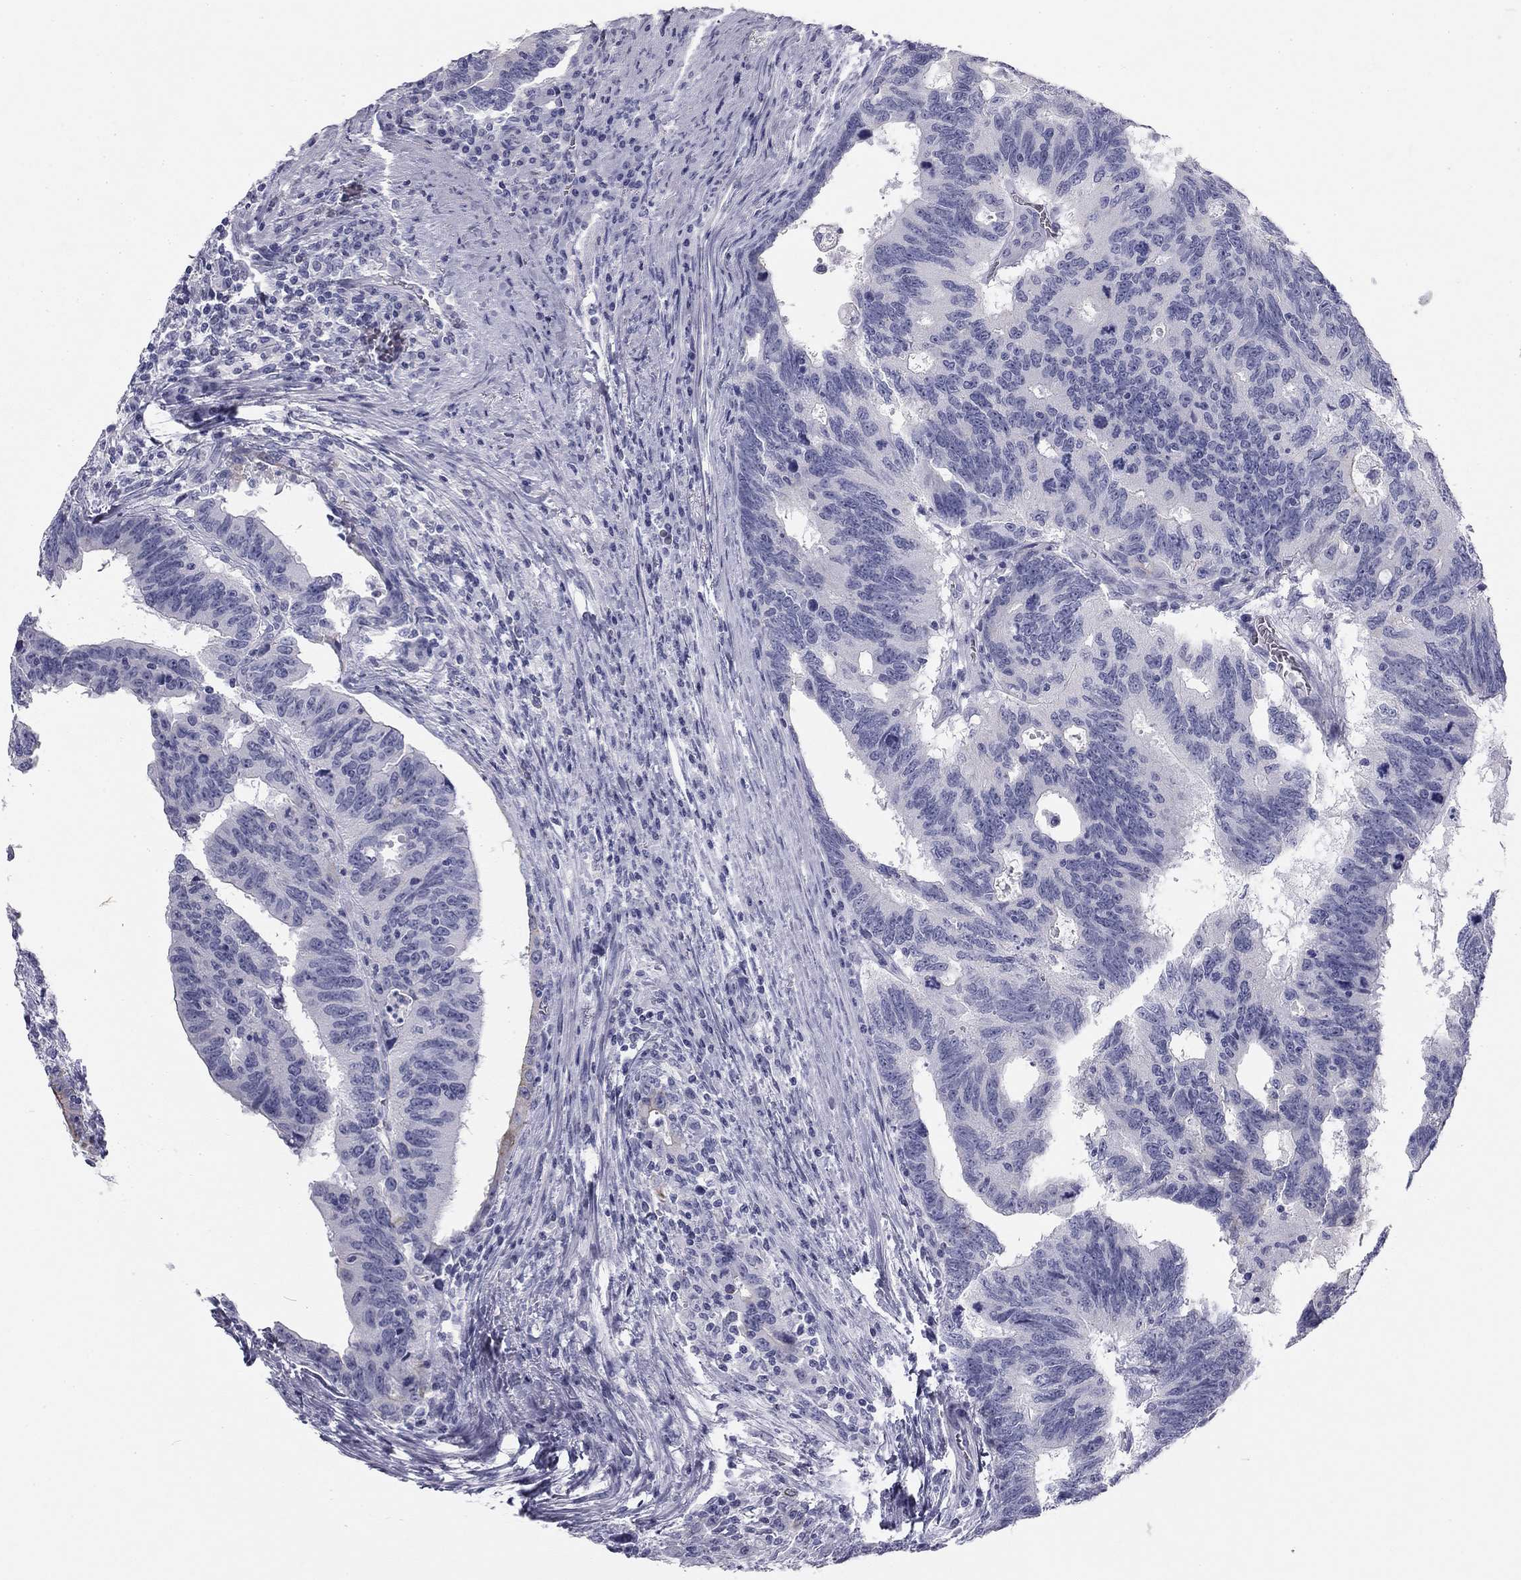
{"staining": {"intensity": "negative", "quantity": "none", "location": "none"}, "tissue": "colorectal cancer", "cell_type": "Tumor cells", "image_type": "cancer", "snomed": [{"axis": "morphology", "description": "Adenocarcinoma, NOS"}, {"axis": "topography", "description": "Colon"}], "caption": "Immunohistochemistry (IHC) of human colorectal adenocarcinoma shows no staining in tumor cells.", "gene": "SULT2B1", "patient": {"sex": "female", "age": 77}}